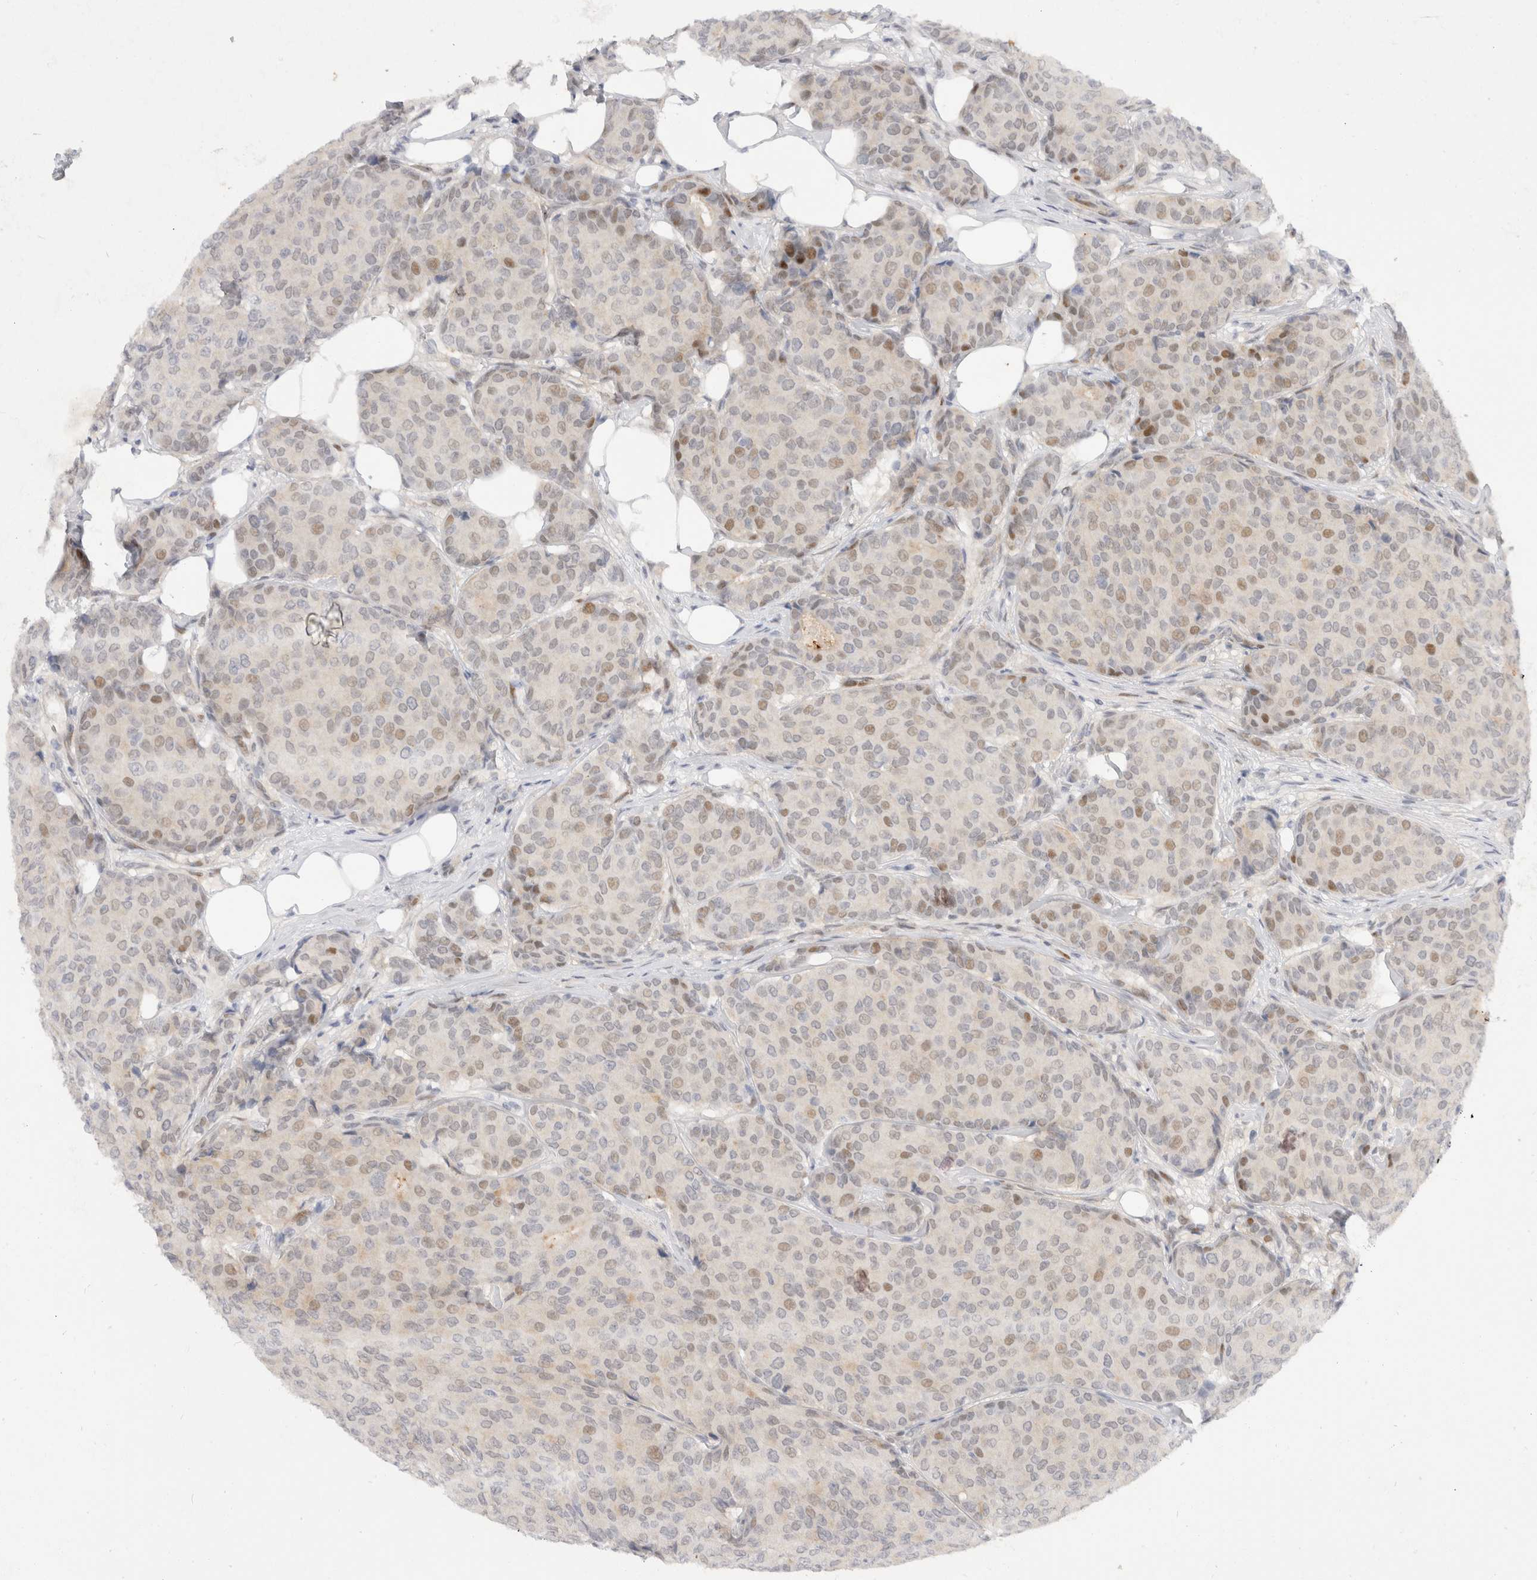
{"staining": {"intensity": "moderate", "quantity": "<25%", "location": "nuclear"}, "tissue": "breast cancer", "cell_type": "Tumor cells", "image_type": "cancer", "snomed": [{"axis": "morphology", "description": "Duct carcinoma"}, {"axis": "topography", "description": "Breast"}], "caption": "Protein expression by immunohistochemistry (IHC) shows moderate nuclear staining in approximately <25% of tumor cells in breast cancer. (IHC, brightfield microscopy, high magnification).", "gene": "TOM1L2", "patient": {"sex": "female", "age": 75}}